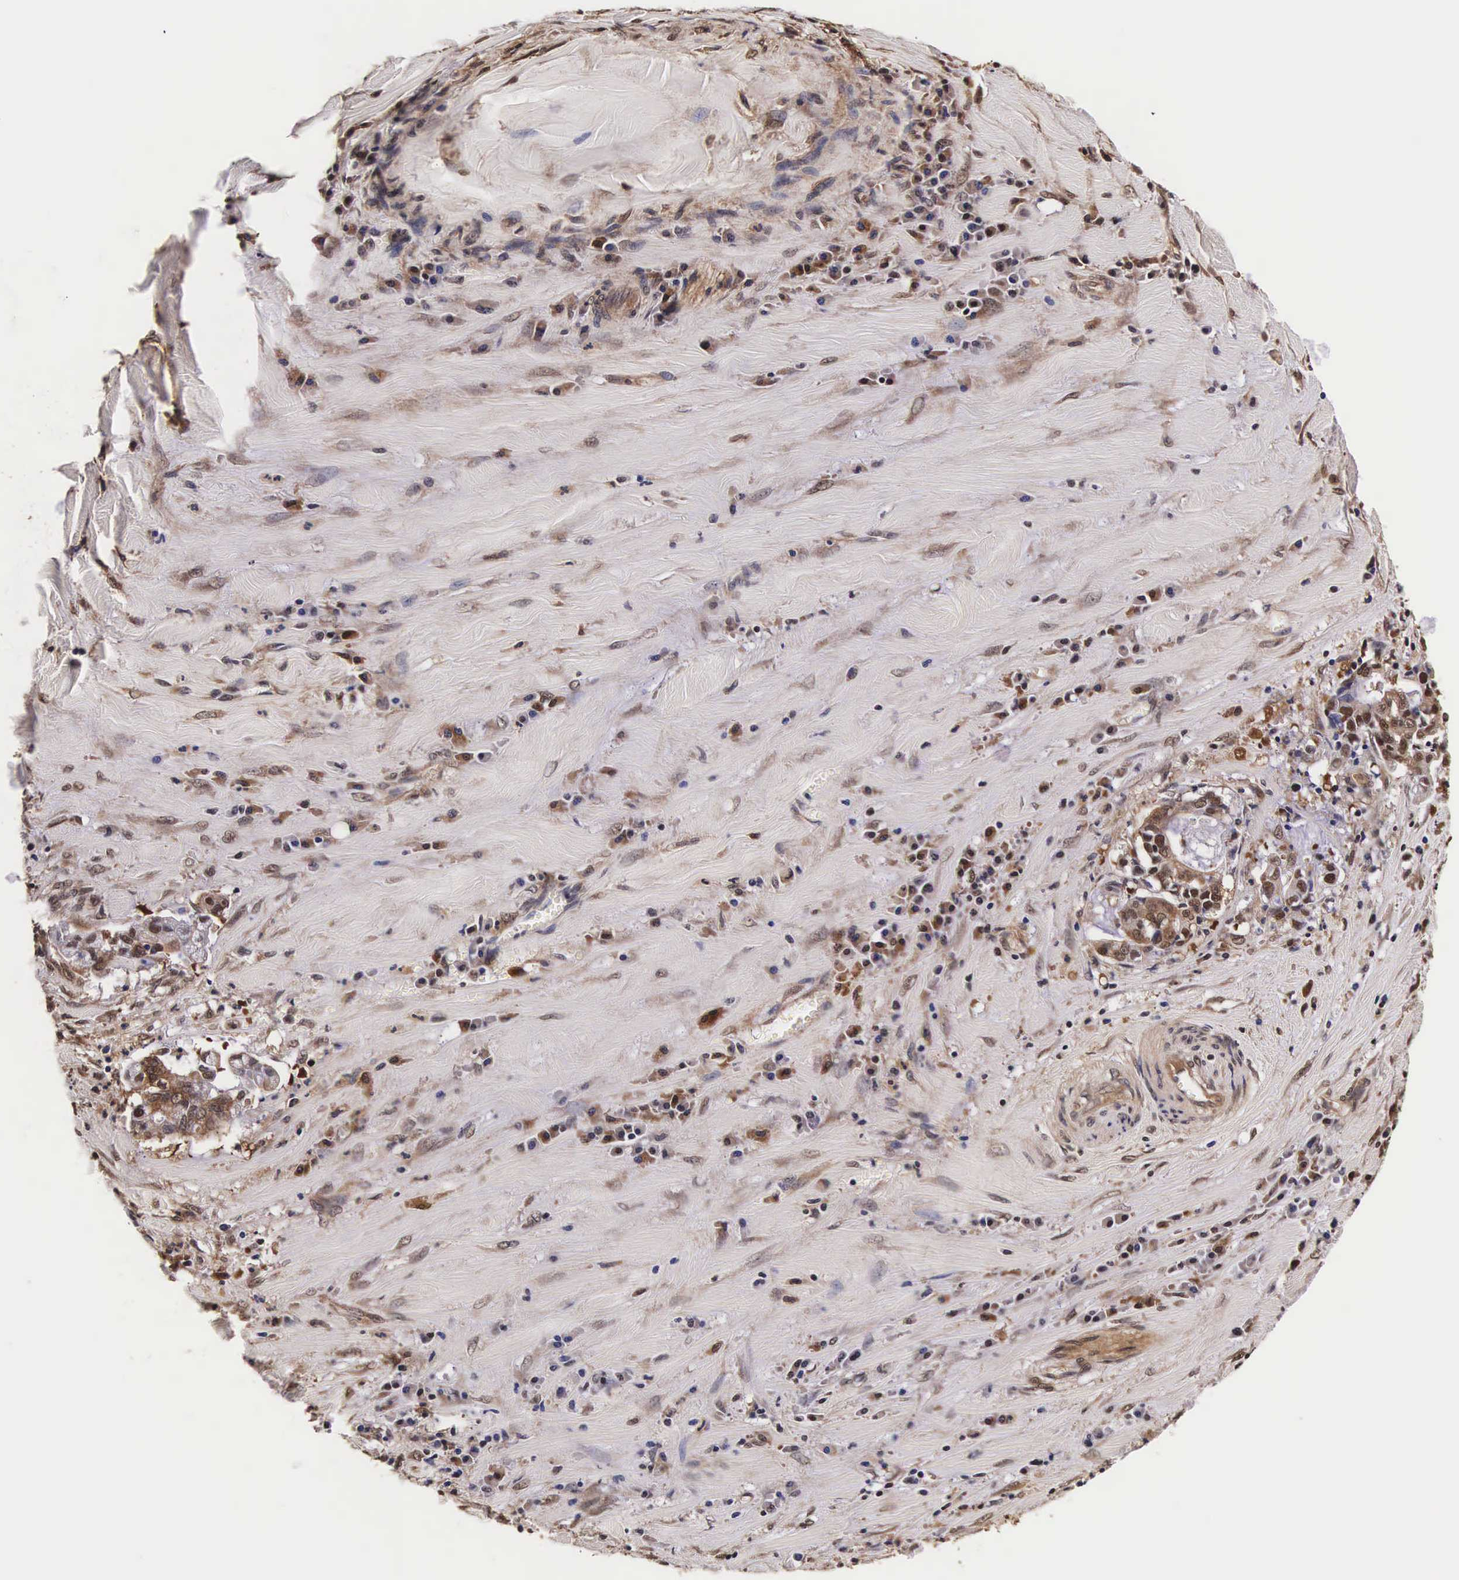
{"staining": {"intensity": "moderate", "quantity": ">75%", "location": "cytoplasmic/membranous,nuclear"}, "tissue": "liver cancer", "cell_type": "Tumor cells", "image_type": "cancer", "snomed": [{"axis": "morphology", "description": "Cholangiocarcinoma"}, {"axis": "topography", "description": "Liver"}], "caption": "Liver cancer tissue displays moderate cytoplasmic/membranous and nuclear staining in approximately >75% of tumor cells", "gene": "TECPR2", "patient": {"sex": "male", "age": 57}}